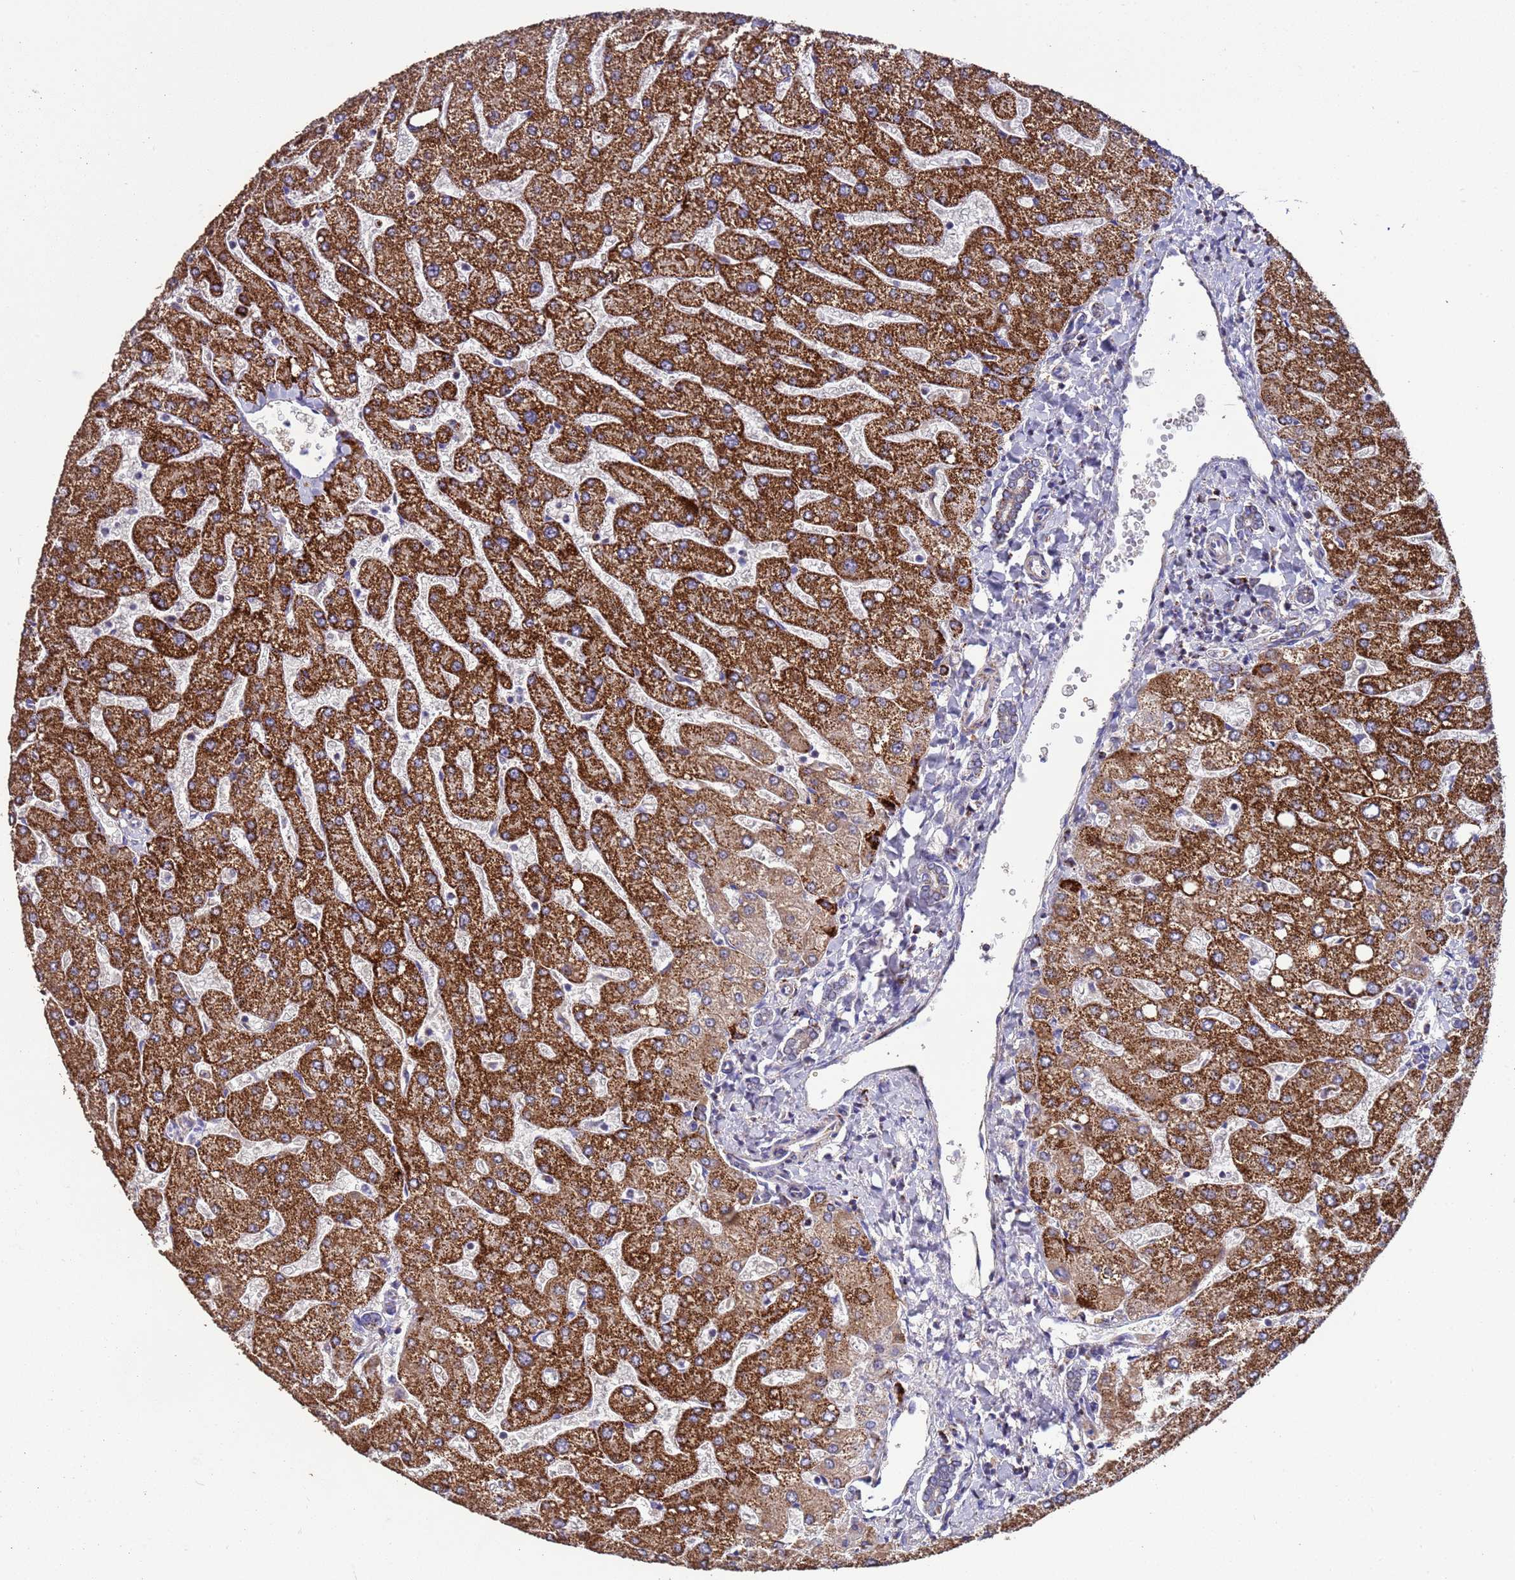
{"staining": {"intensity": "weak", "quantity": "25%-75%", "location": "cytoplasmic/membranous"}, "tissue": "liver", "cell_type": "Cholangiocytes", "image_type": "normal", "snomed": [{"axis": "morphology", "description": "Normal tissue, NOS"}, {"axis": "topography", "description": "Liver"}], "caption": "Brown immunohistochemical staining in benign liver reveals weak cytoplasmic/membranous staining in about 25%-75% of cholangiocytes. (brown staining indicates protein expression, while blue staining denotes nuclei).", "gene": "ZNFX1", "patient": {"sex": "male", "age": 55}}